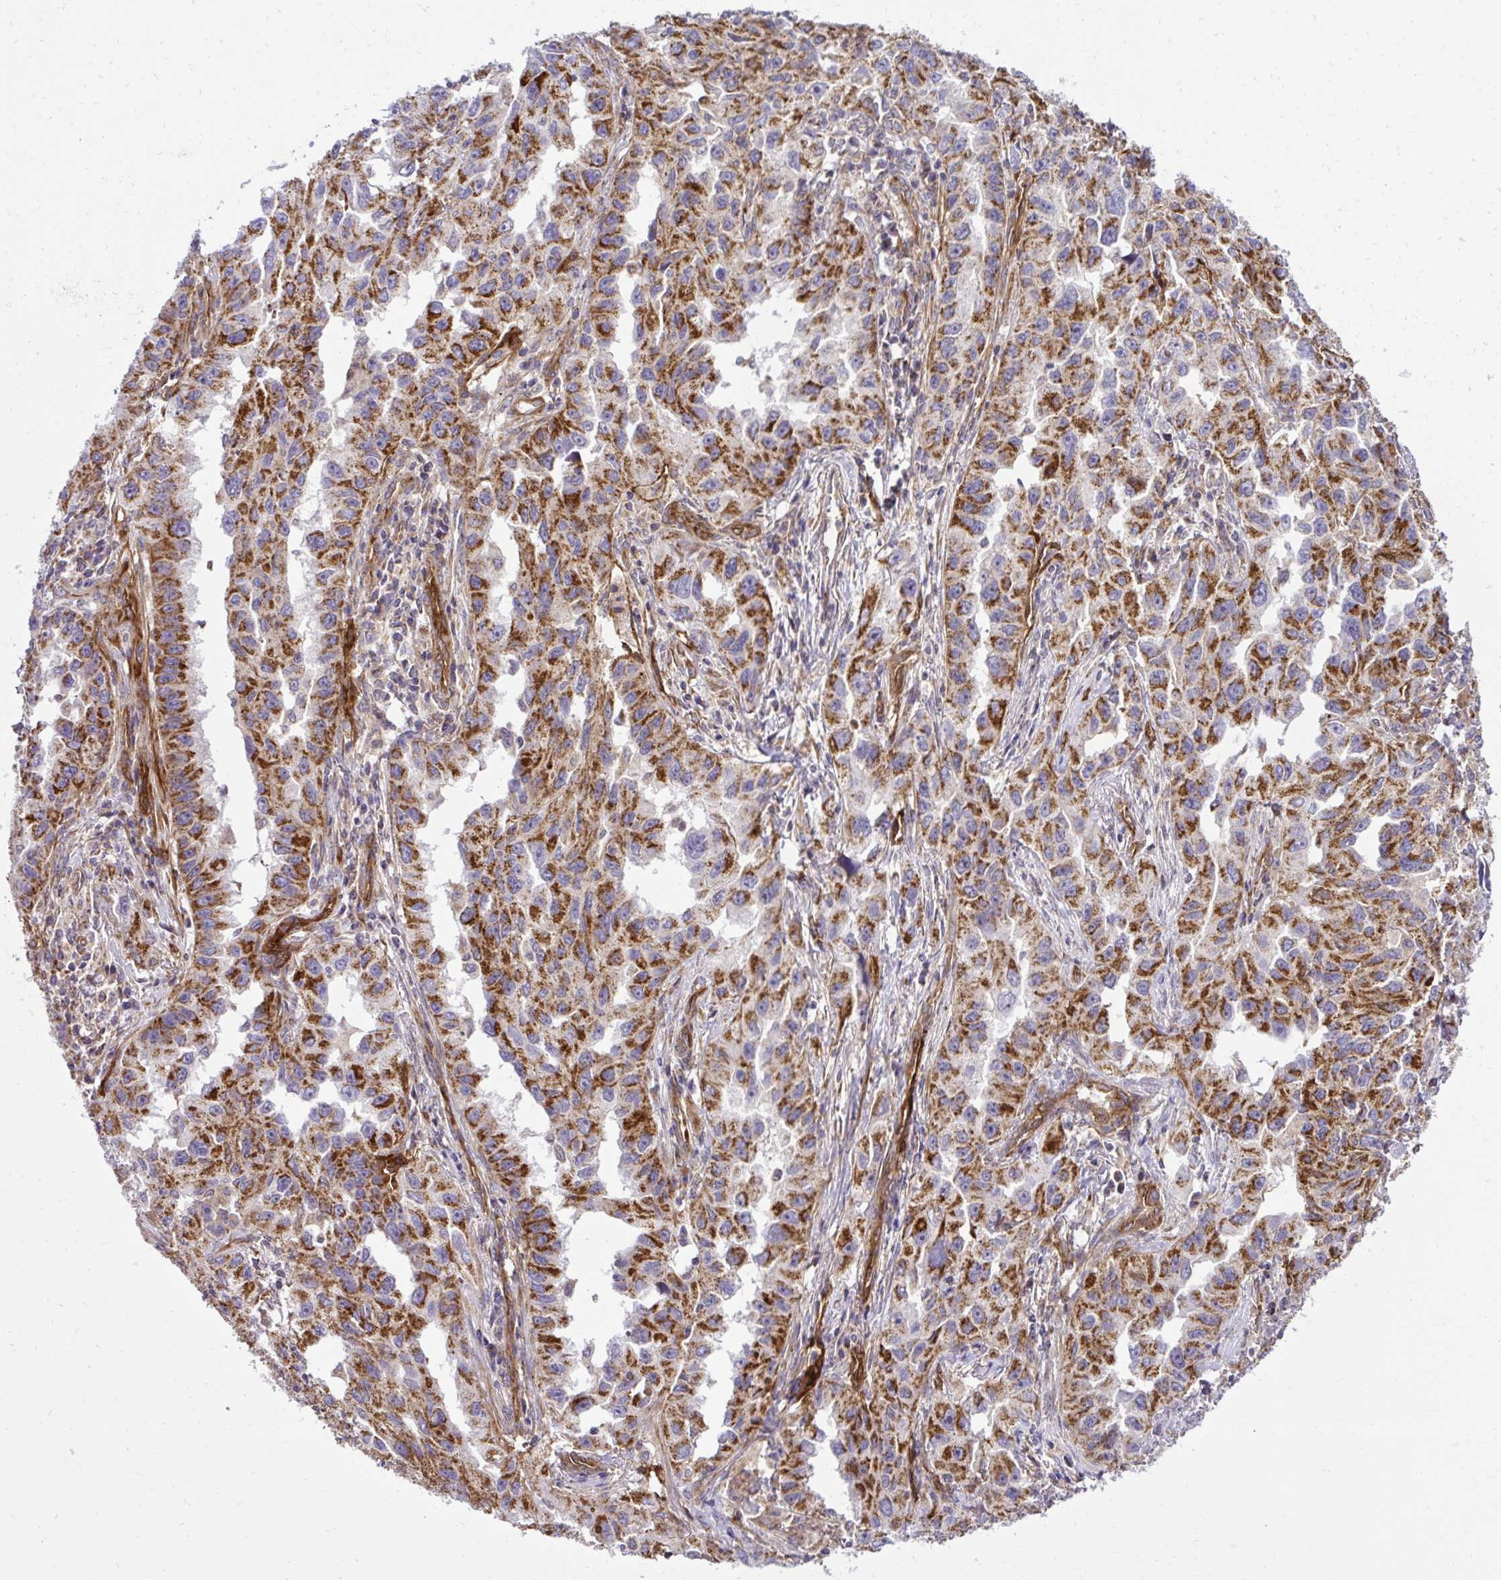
{"staining": {"intensity": "strong", "quantity": ">75%", "location": "cytoplasmic/membranous"}, "tissue": "lung cancer", "cell_type": "Tumor cells", "image_type": "cancer", "snomed": [{"axis": "morphology", "description": "Adenocarcinoma, NOS"}, {"axis": "topography", "description": "Lung"}], "caption": "Tumor cells display strong cytoplasmic/membranous staining in approximately >75% of cells in lung cancer.", "gene": "LIMS1", "patient": {"sex": "female", "age": 73}}